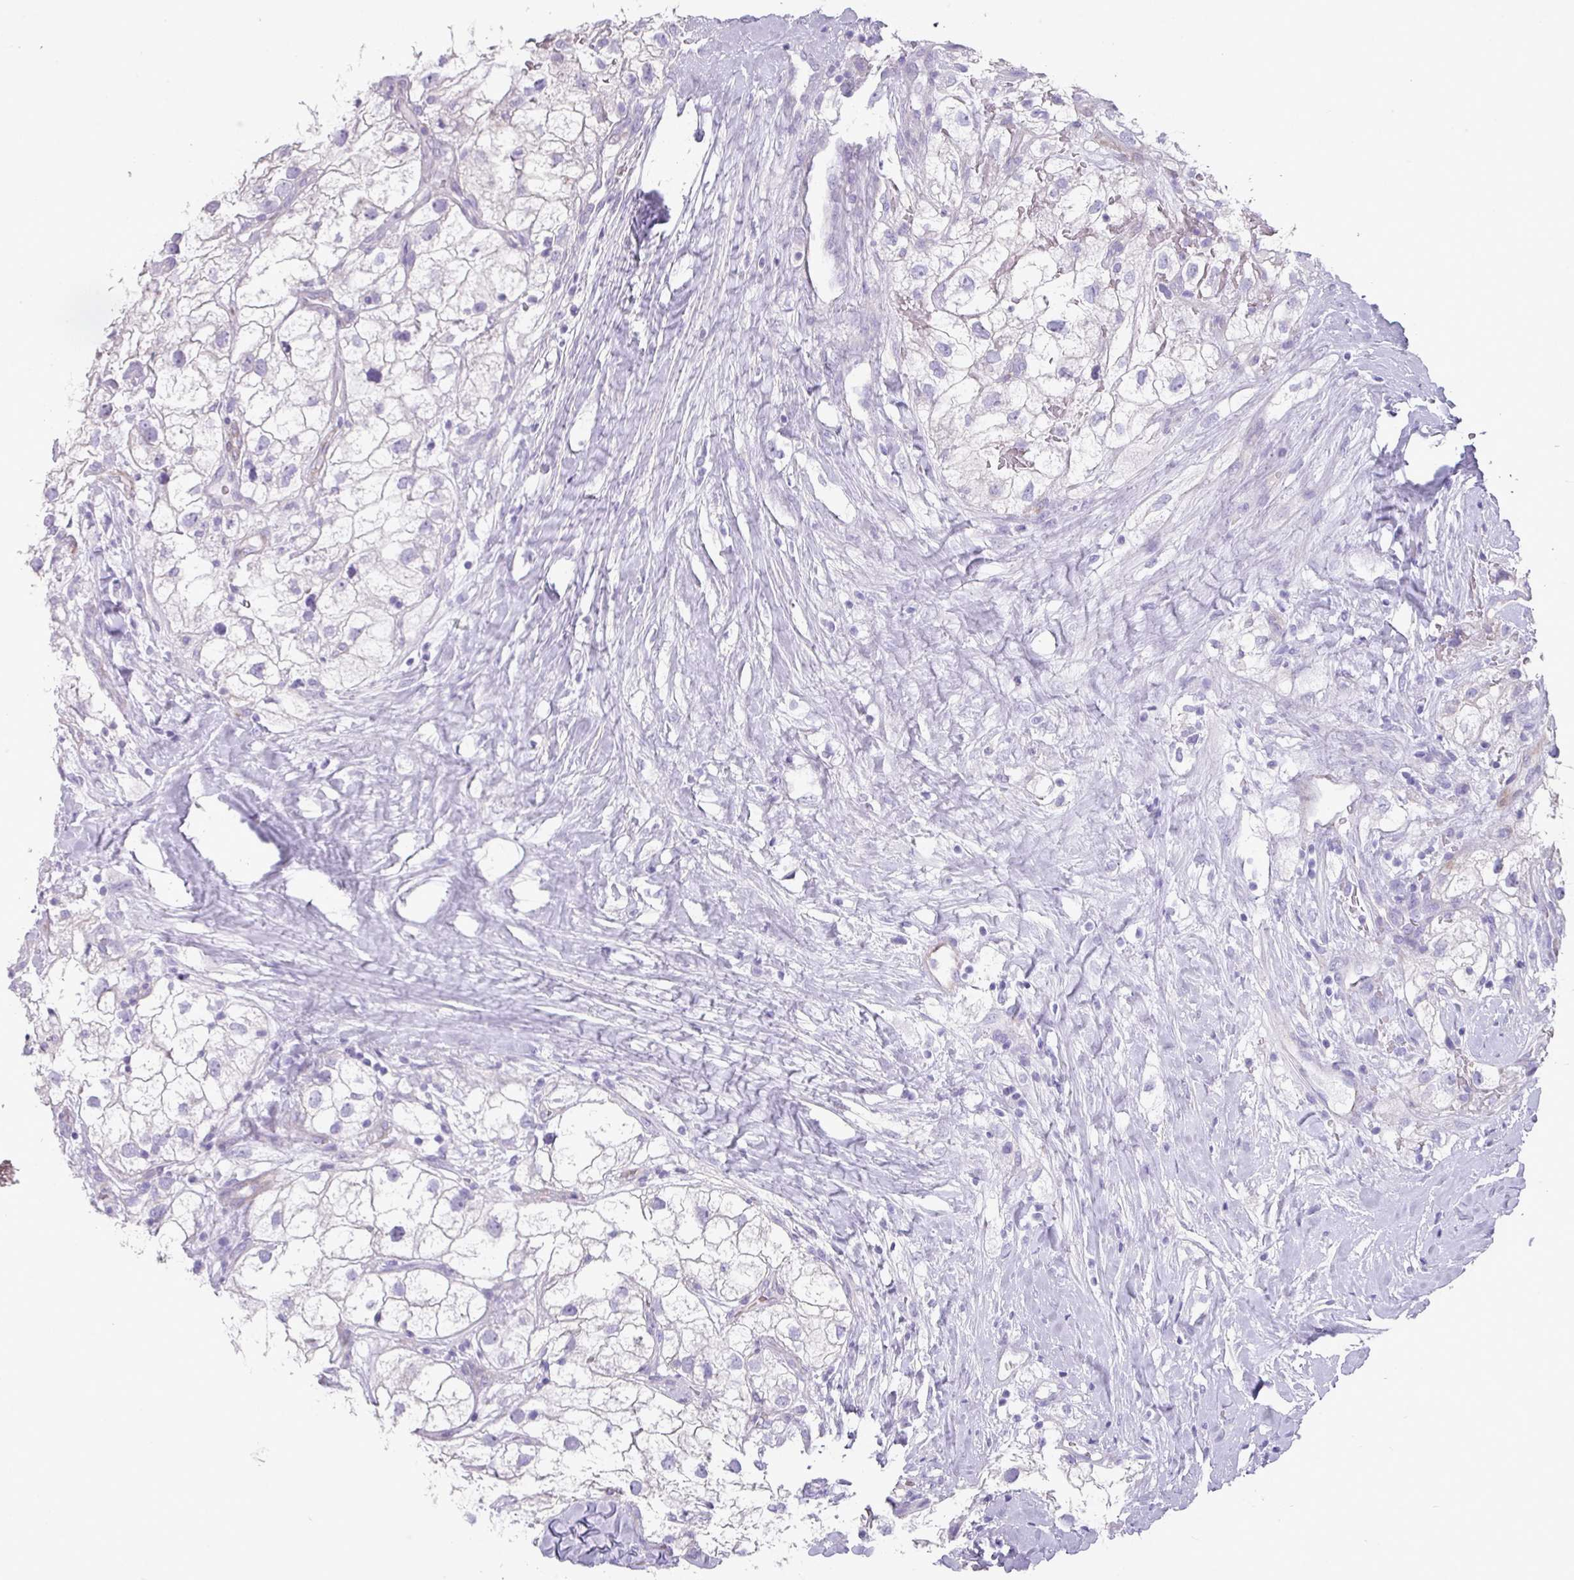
{"staining": {"intensity": "negative", "quantity": "none", "location": "none"}, "tissue": "renal cancer", "cell_type": "Tumor cells", "image_type": "cancer", "snomed": [{"axis": "morphology", "description": "Adenocarcinoma, NOS"}, {"axis": "topography", "description": "Kidney"}], "caption": "This micrograph is of adenocarcinoma (renal) stained with IHC to label a protein in brown with the nuclei are counter-stained blue. There is no expression in tumor cells.", "gene": "GLI4", "patient": {"sex": "male", "age": 59}}